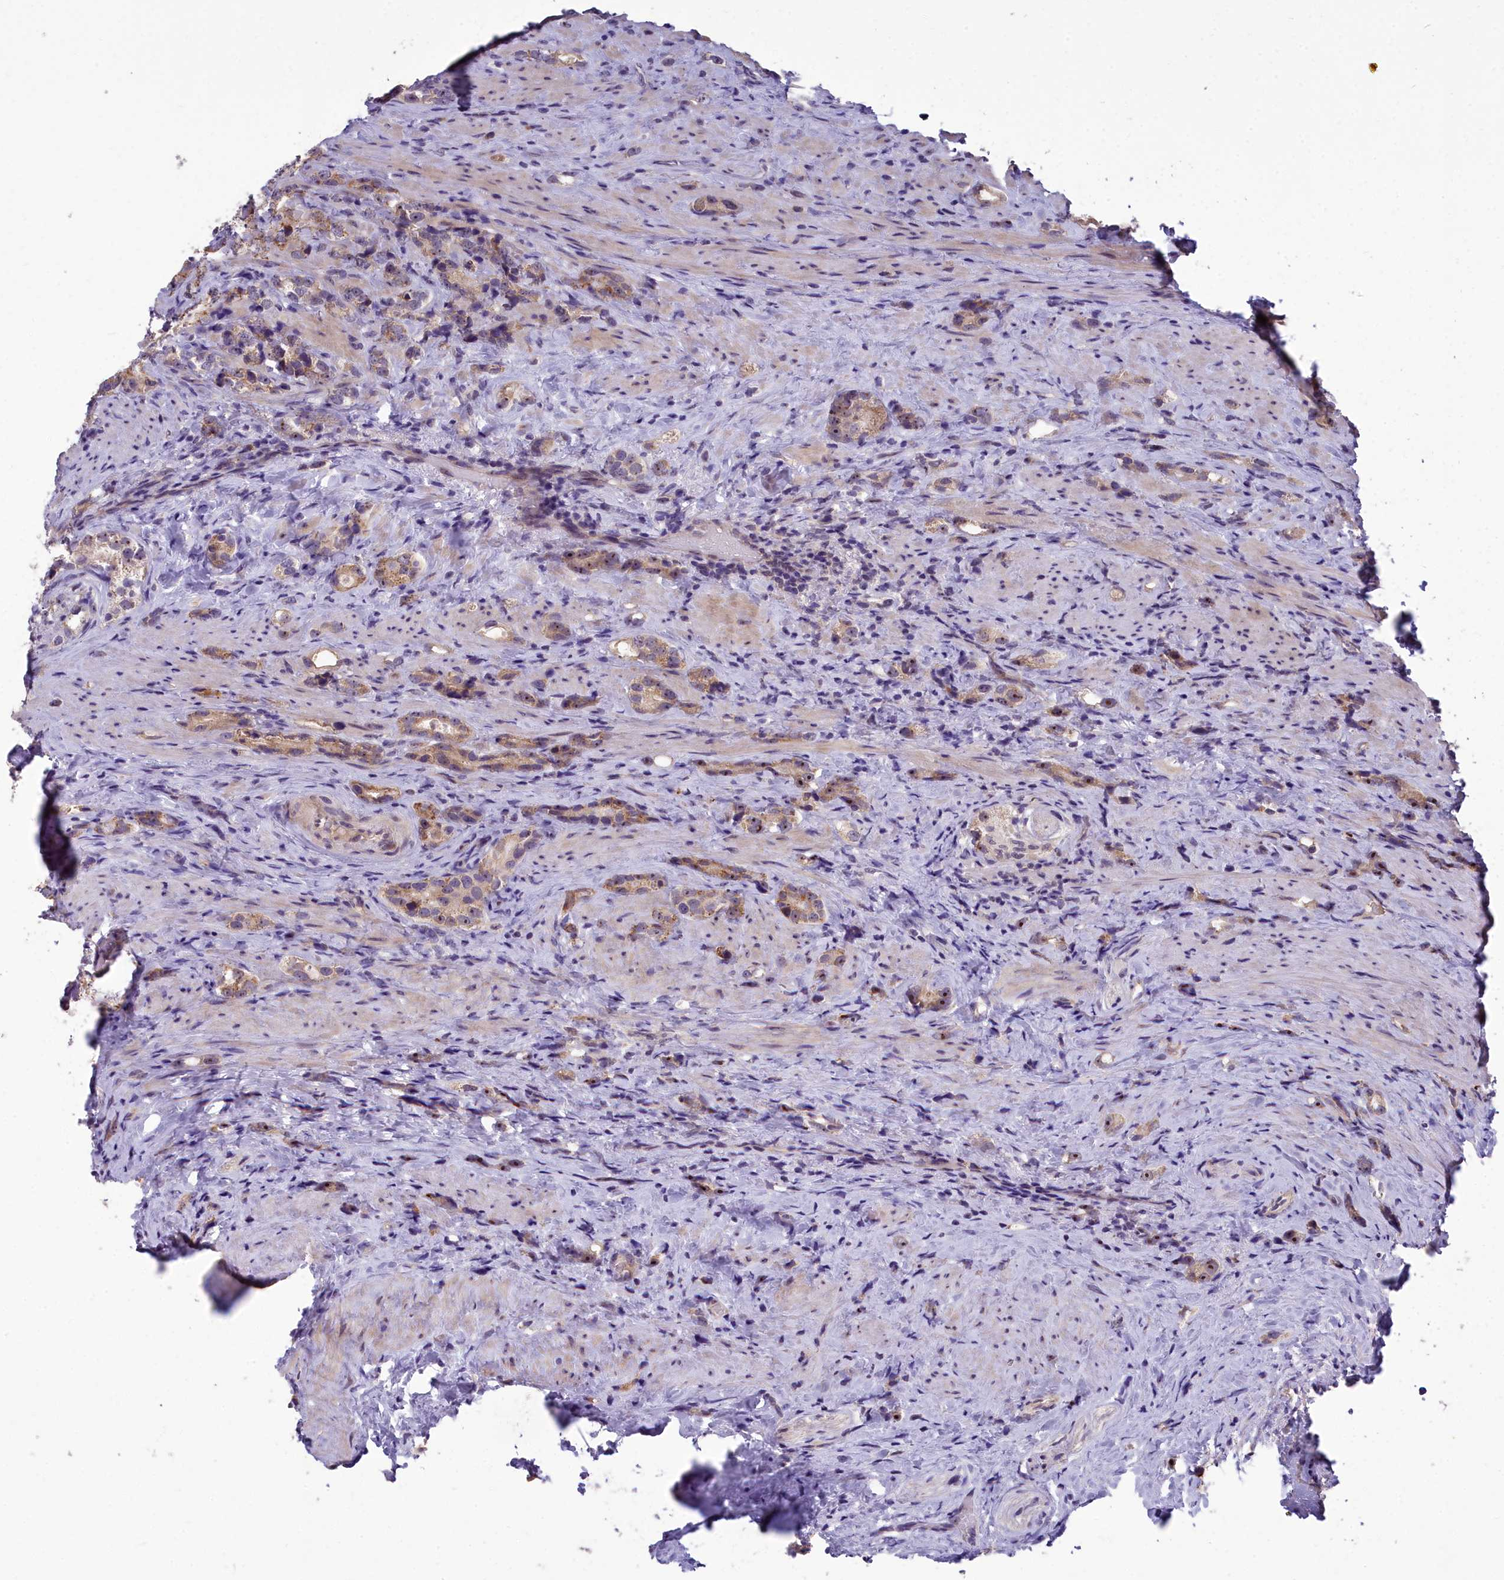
{"staining": {"intensity": "moderate", "quantity": "25%-75%", "location": "cytoplasmic/membranous,nuclear"}, "tissue": "prostate cancer", "cell_type": "Tumor cells", "image_type": "cancer", "snomed": [{"axis": "morphology", "description": "Adenocarcinoma, High grade"}, {"axis": "topography", "description": "Prostate"}], "caption": "The immunohistochemical stain highlights moderate cytoplasmic/membranous and nuclear staining in tumor cells of prostate high-grade adenocarcinoma tissue.", "gene": "ZNF333", "patient": {"sex": "male", "age": 63}}